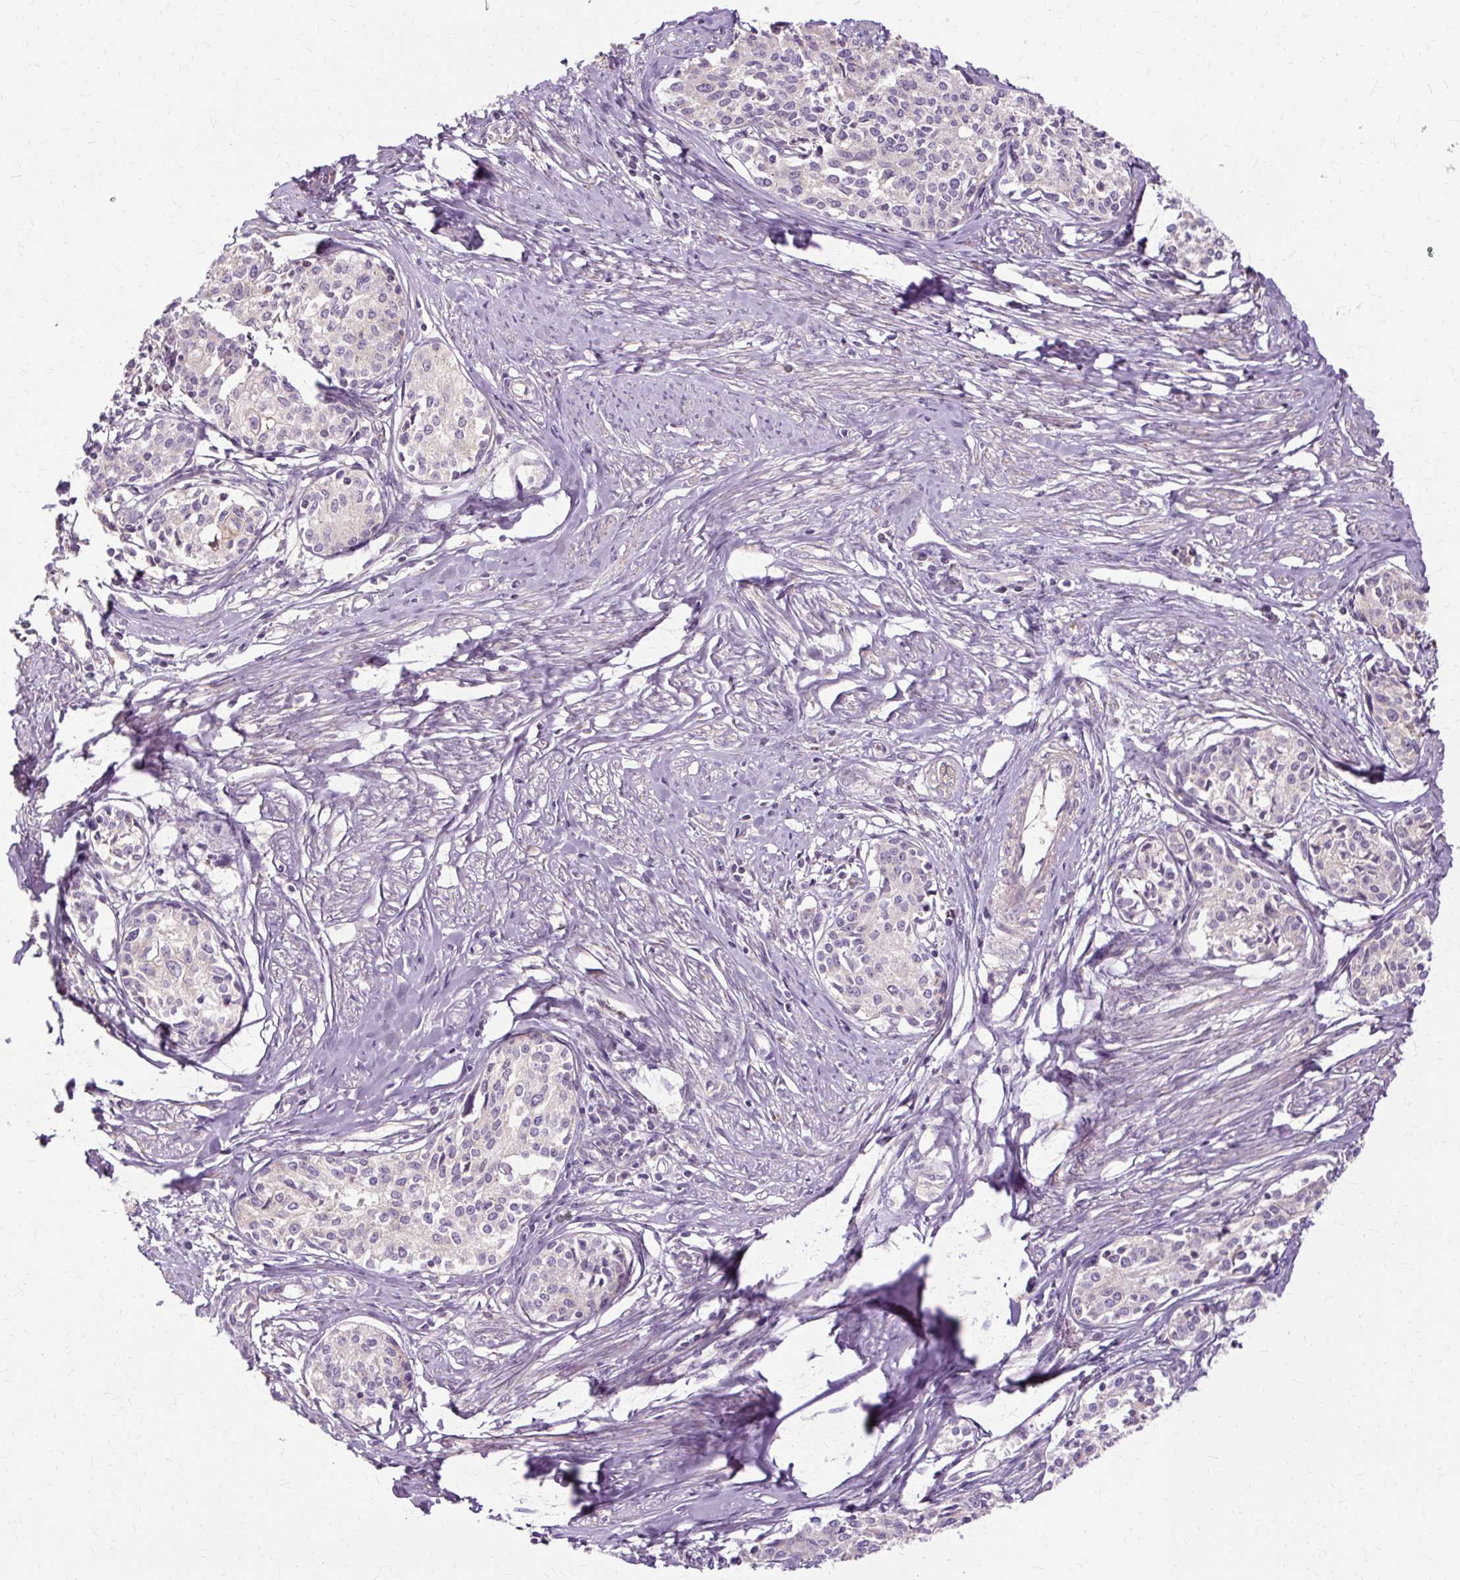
{"staining": {"intensity": "negative", "quantity": "none", "location": "none"}, "tissue": "cervical cancer", "cell_type": "Tumor cells", "image_type": "cancer", "snomed": [{"axis": "morphology", "description": "Squamous cell carcinoma, NOS"}, {"axis": "morphology", "description": "Adenocarcinoma, NOS"}, {"axis": "topography", "description": "Cervix"}], "caption": "High power microscopy micrograph of an IHC image of cervical cancer (squamous cell carcinoma), revealing no significant expression in tumor cells.", "gene": "TSPAN8", "patient": {"sex": "female", "age": 52}}